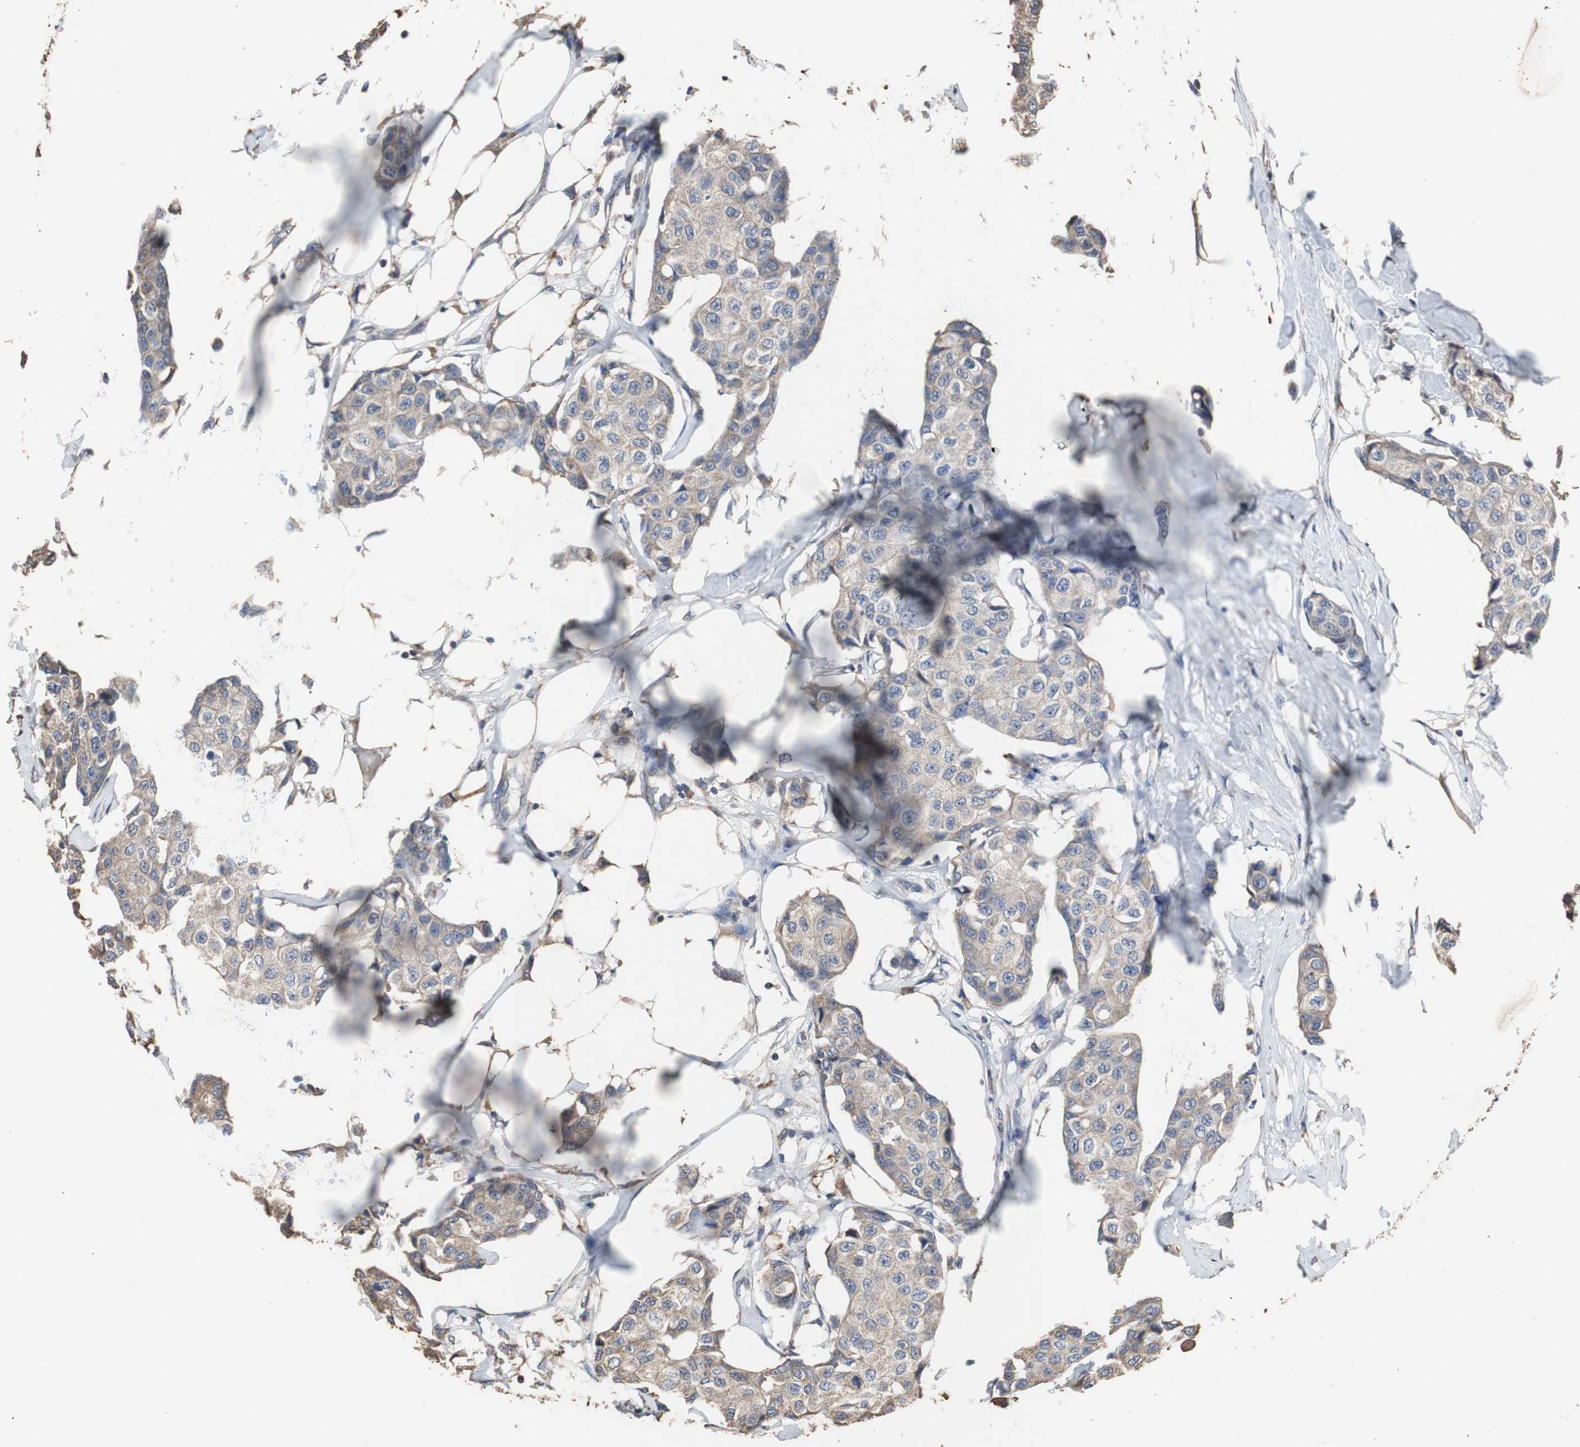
{"staining": {"intensity": "weak", "quantity": ">75%", "location": "cytoplasmic/membranous"}, "tissue": "breast cancer", "cell_type": "Tumor cells", "image_type": "cancer", "snomed": [{"axis": "morphology", "description": "Duct carcinoma"}, {"axis": "topography", "description": "Breast"}], "caption": "Tumor cells exhibit weak cytoplasmic/membranous positivity in approximately >75% of cells in invasive ductal carcinoma (breast).", "gene": "SCIMP", "patient": {"sex": "female", "age": 80}}